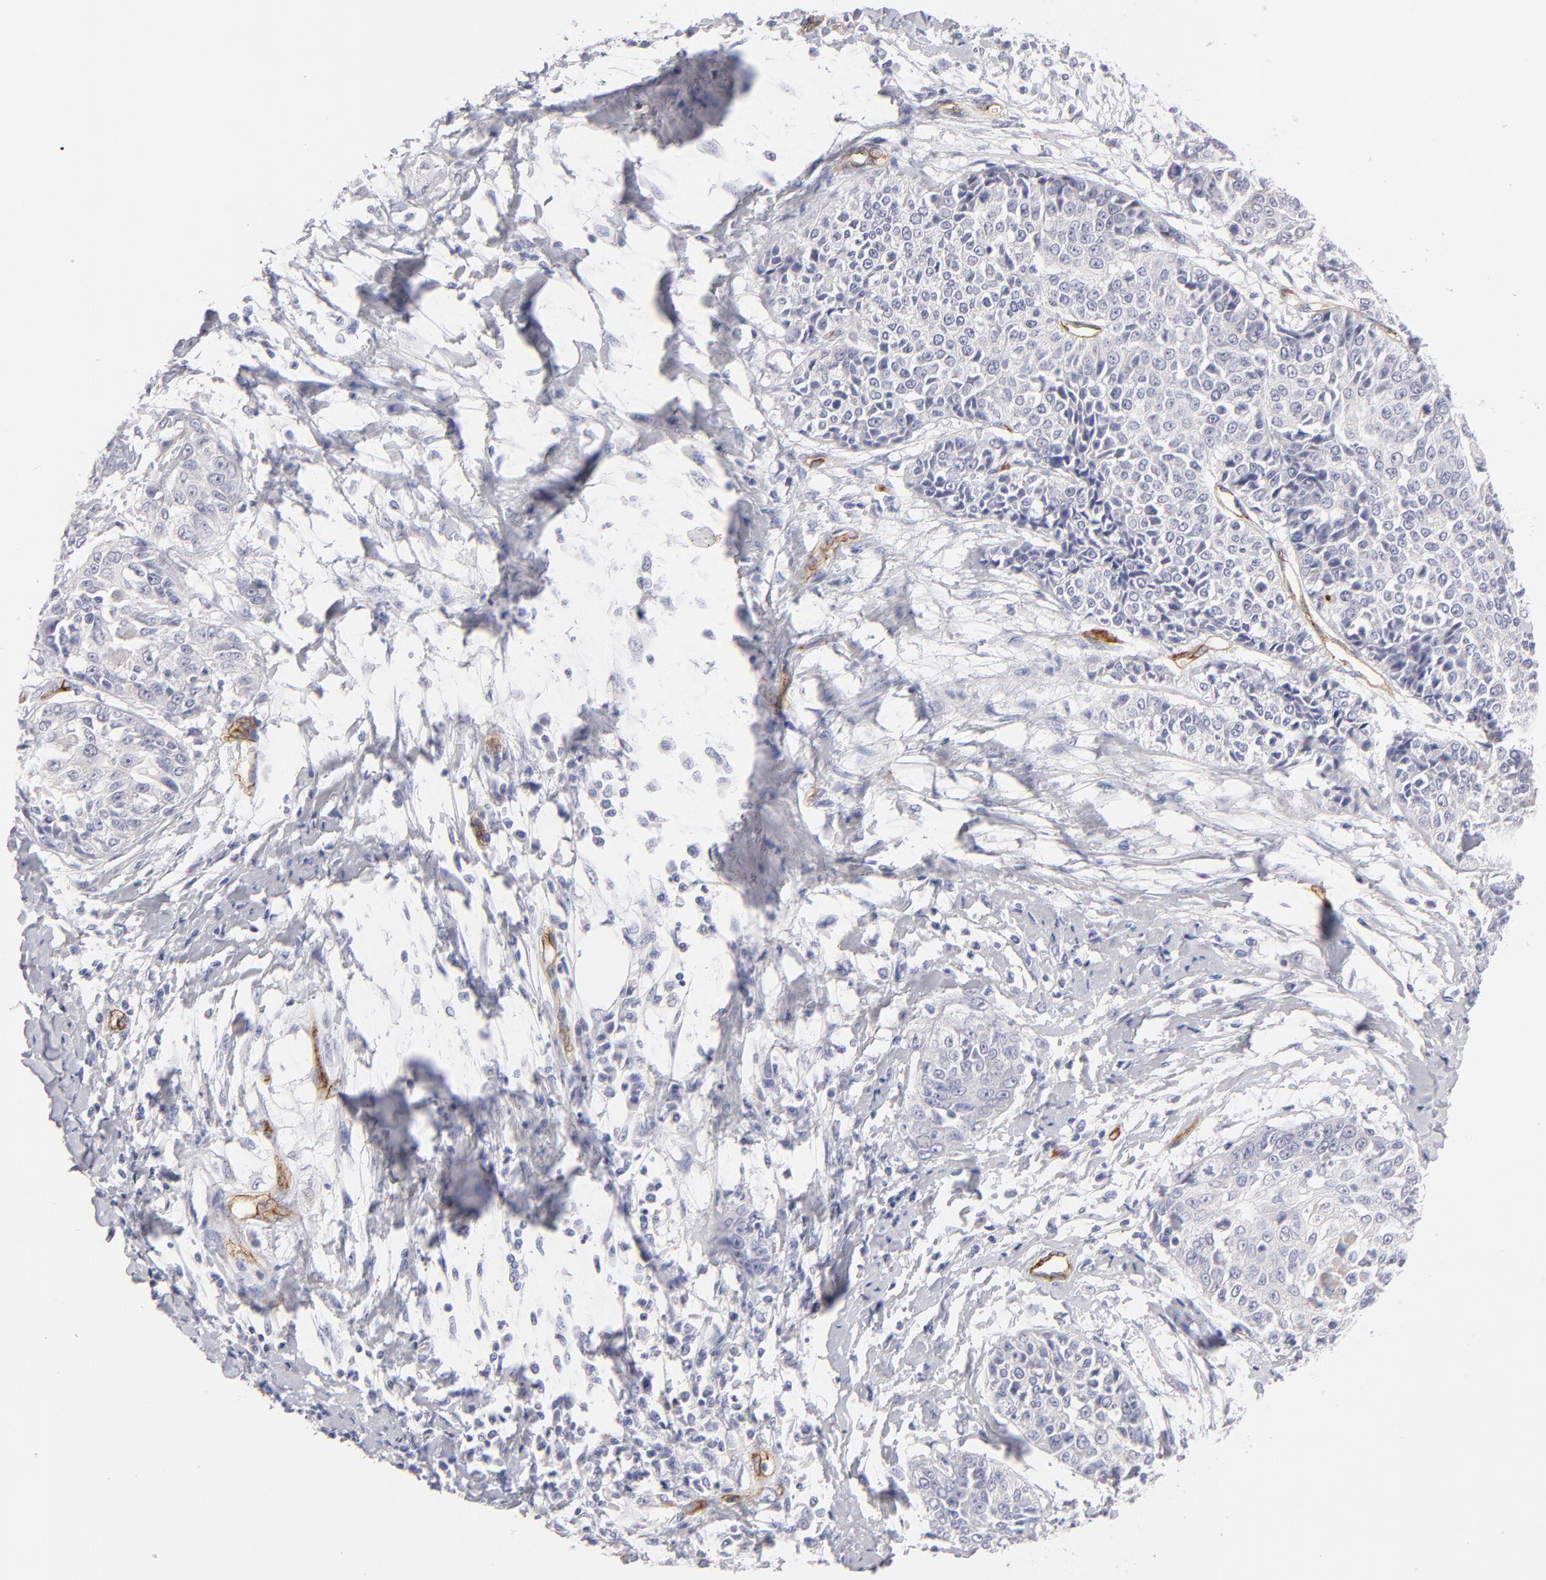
{"staining": {"intensity": "negative", "quantity": "none", "location": "none"}, "tissue": "cervical cancer", "cell_type": "Tumor cells", "image_type": "cancer", "snomed": [{"axis": "morphology", "description": "Squamous cell carcinoma, NOS"}, {"axis": "topography", "description": "Cervix"}], "caption": "This micrograph is of squamous cell carcinoma (cervical) stained with IHC to label a protein in brown with the nuclei are counter-stained blue. There is no staining in tumor cells.", "gene": "PLVAP", "patient": {"sex": "female", "age": 64}}